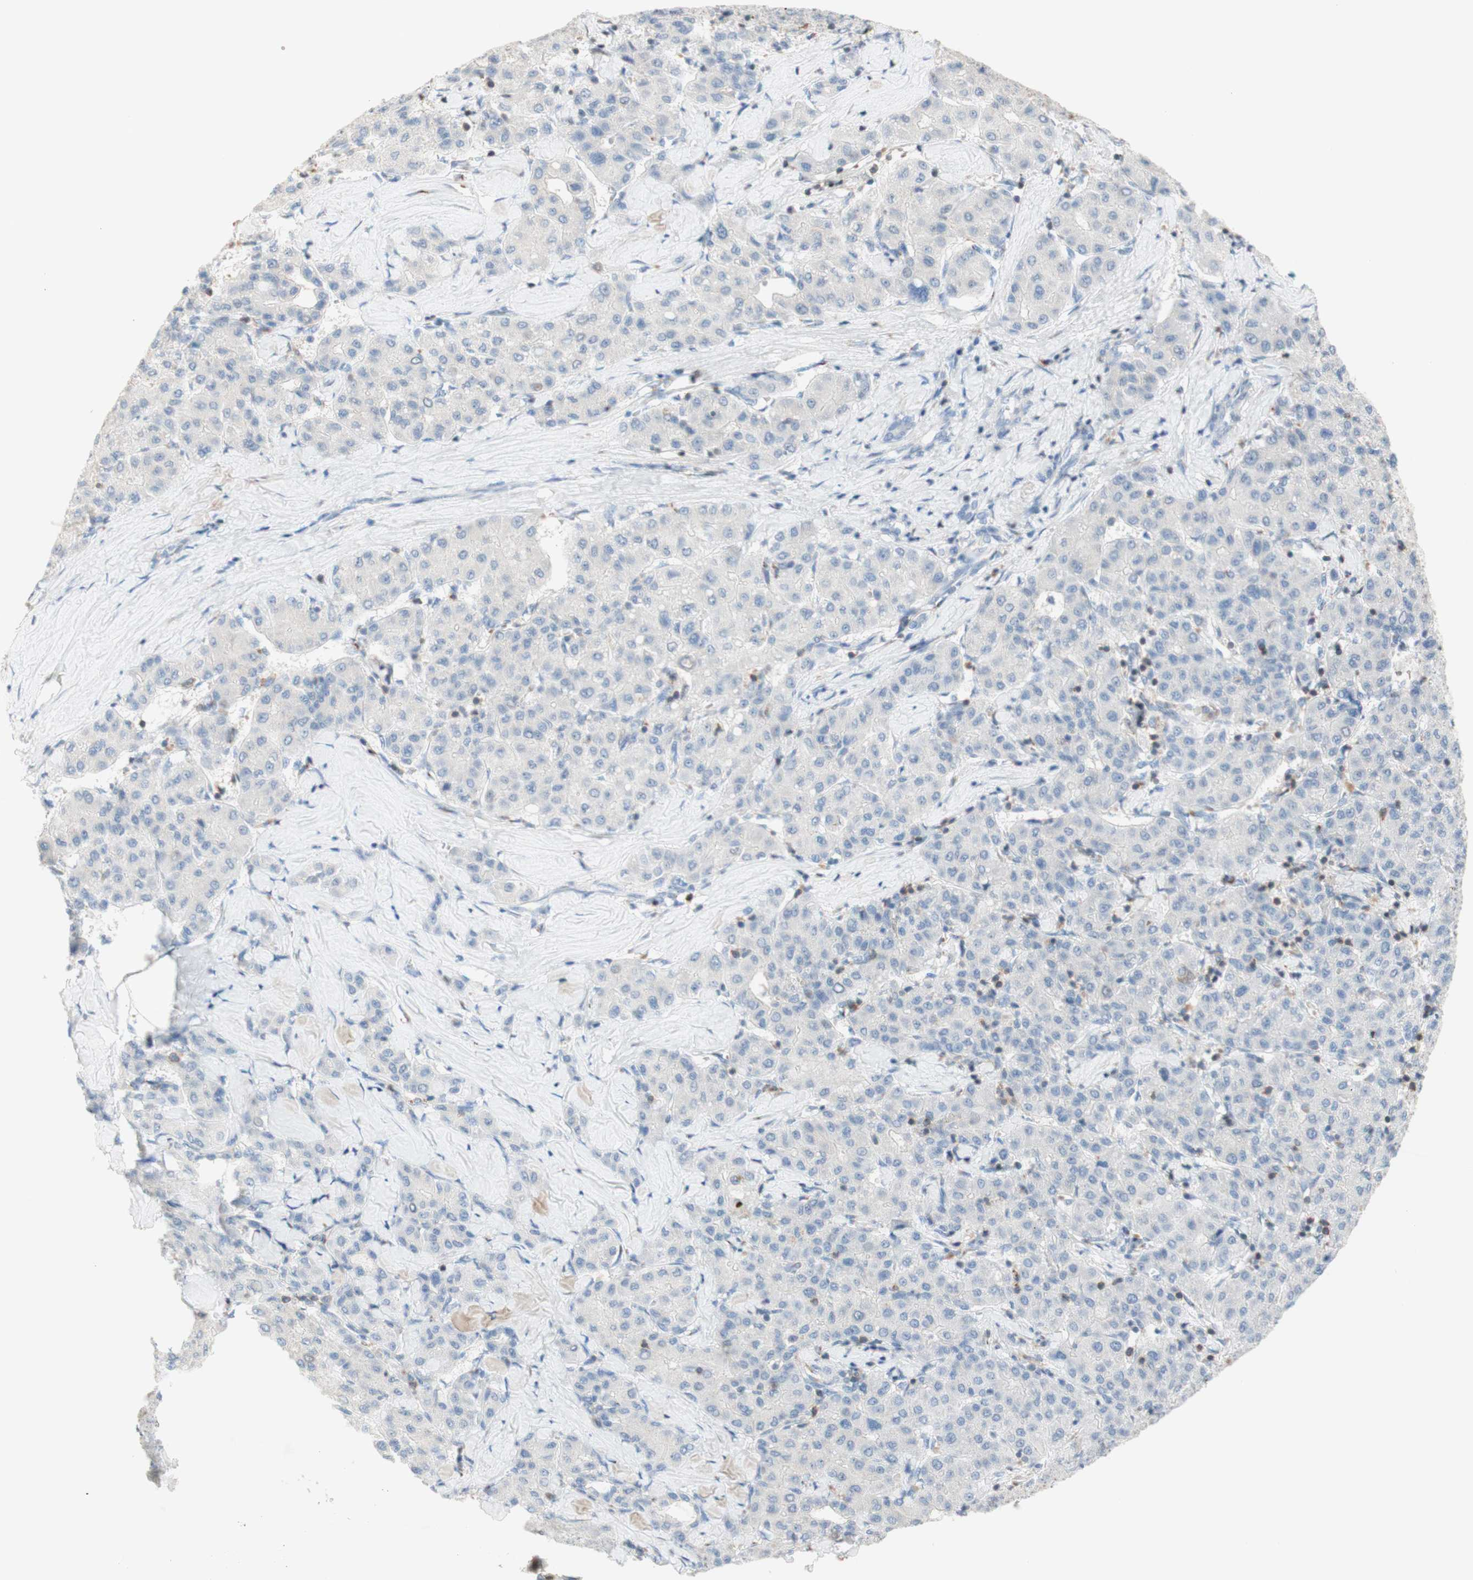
{"staining": {"intensity": "negative", "quantity": "none", "location": "none"}, "tissue": "liver cancer", "cell_type": "Tumor cells", "image_type": "cancer", "snomed": [{"axis": "morphology", "description": "Carcinoma, Hepatocellular, NOS"}, {"axis": "topography", "description": "Liver"}], "caption": "There is no significant staining in tumor cells of liver cancer (hepatocellular carcinoma).", "gene": "SPINK6", "patient": {"sex": "male", "age": 65}}